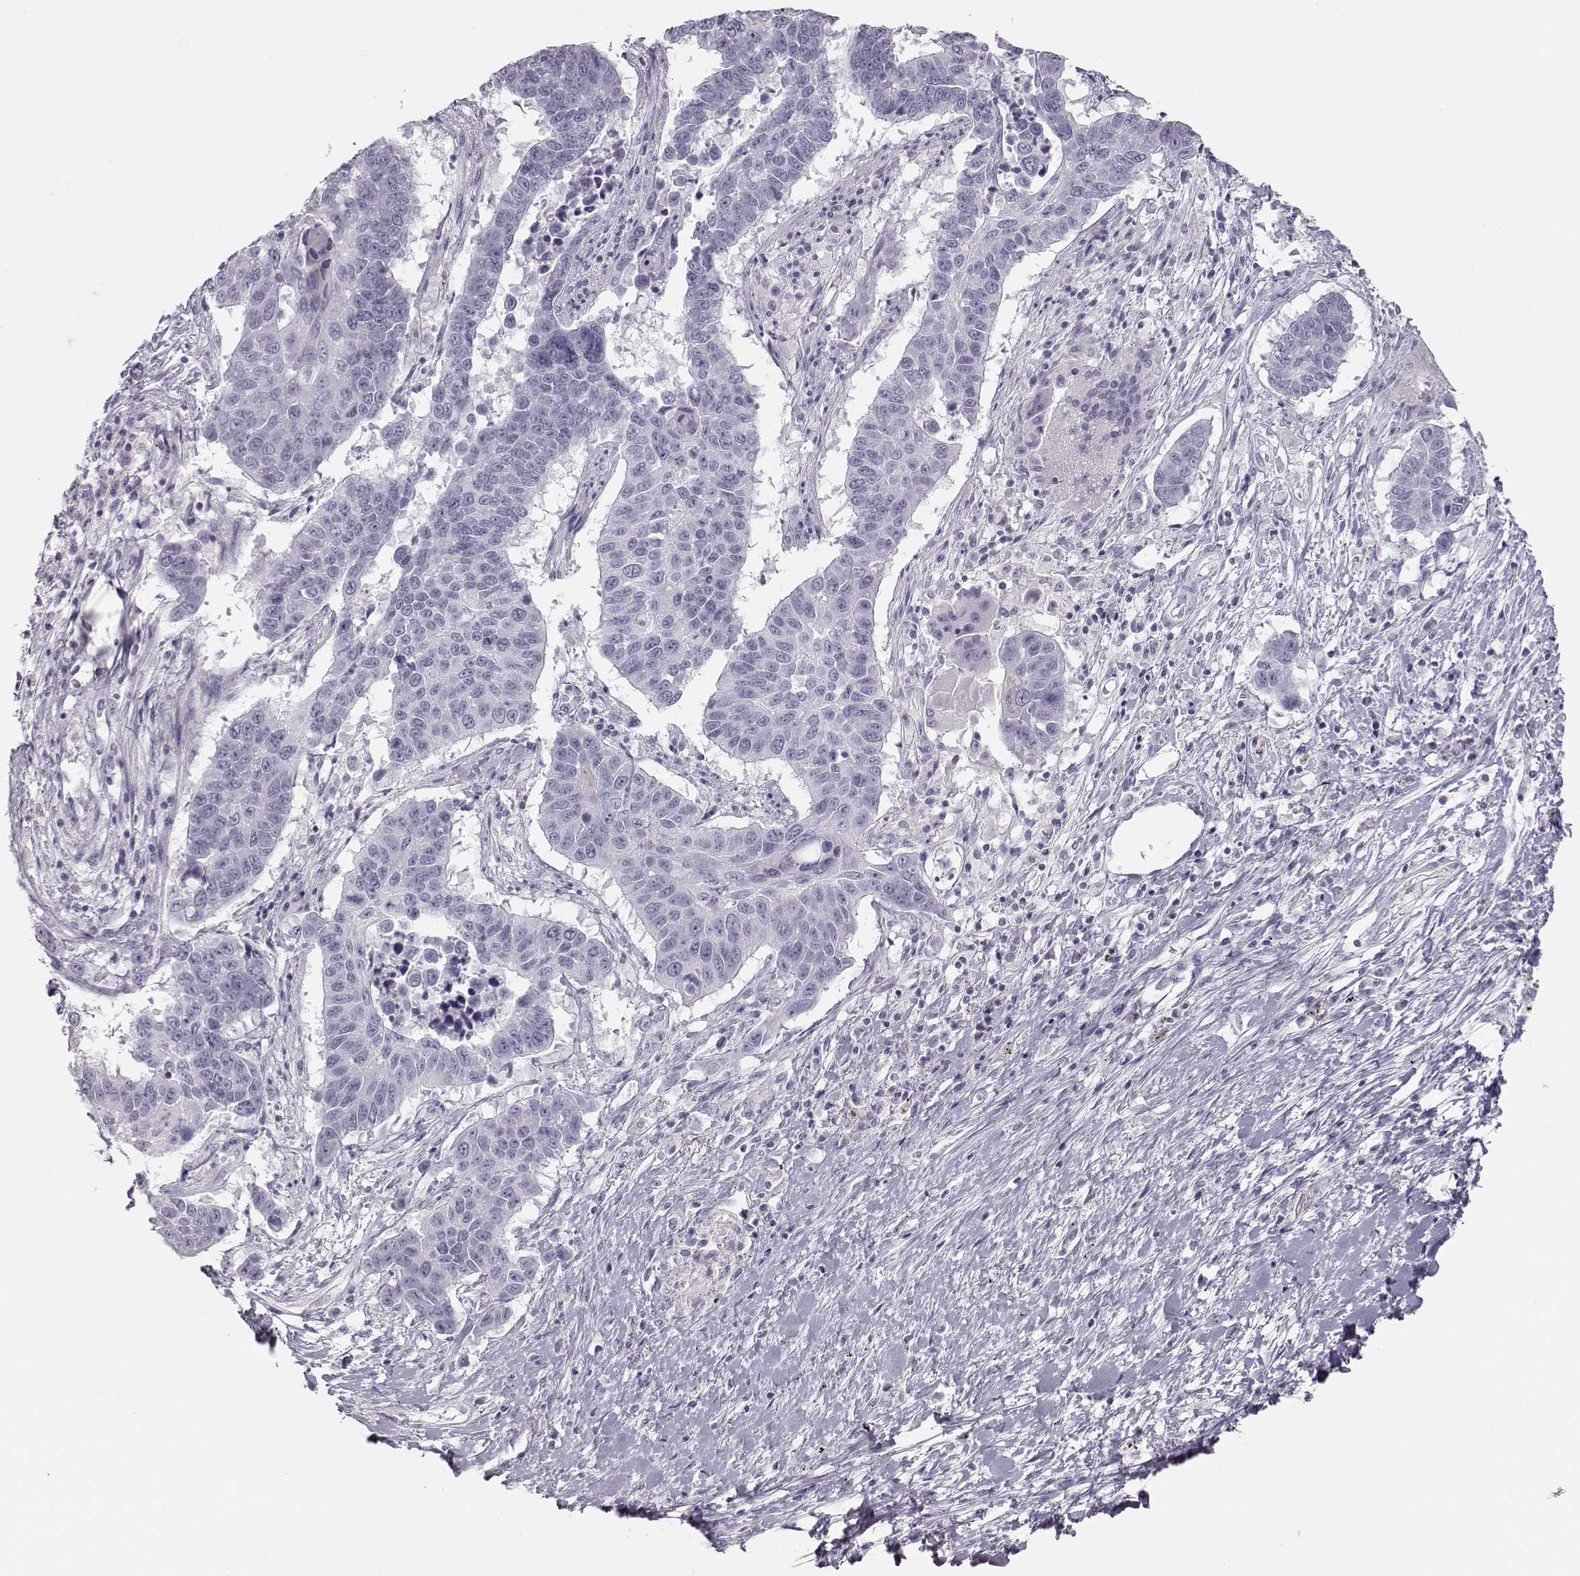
{"staining": {"intensity": "negative", "quantity": "none", "location": "none"}, "tissue": "lung cancer", "cell_type": "Tumor cells", "image_type": "cancer", "snomed": [{"axis": "morphology", "description": "Squamous cell carcinoma, NOS"}, {"axis": "topography", "description": "Lung"}], "caption": "This is a histopathology image of IHC staining of lung cancer, which shows no expression in tumor cells.", "gene": "LEPR", "patient": {"sex": "male", "age": 73}}